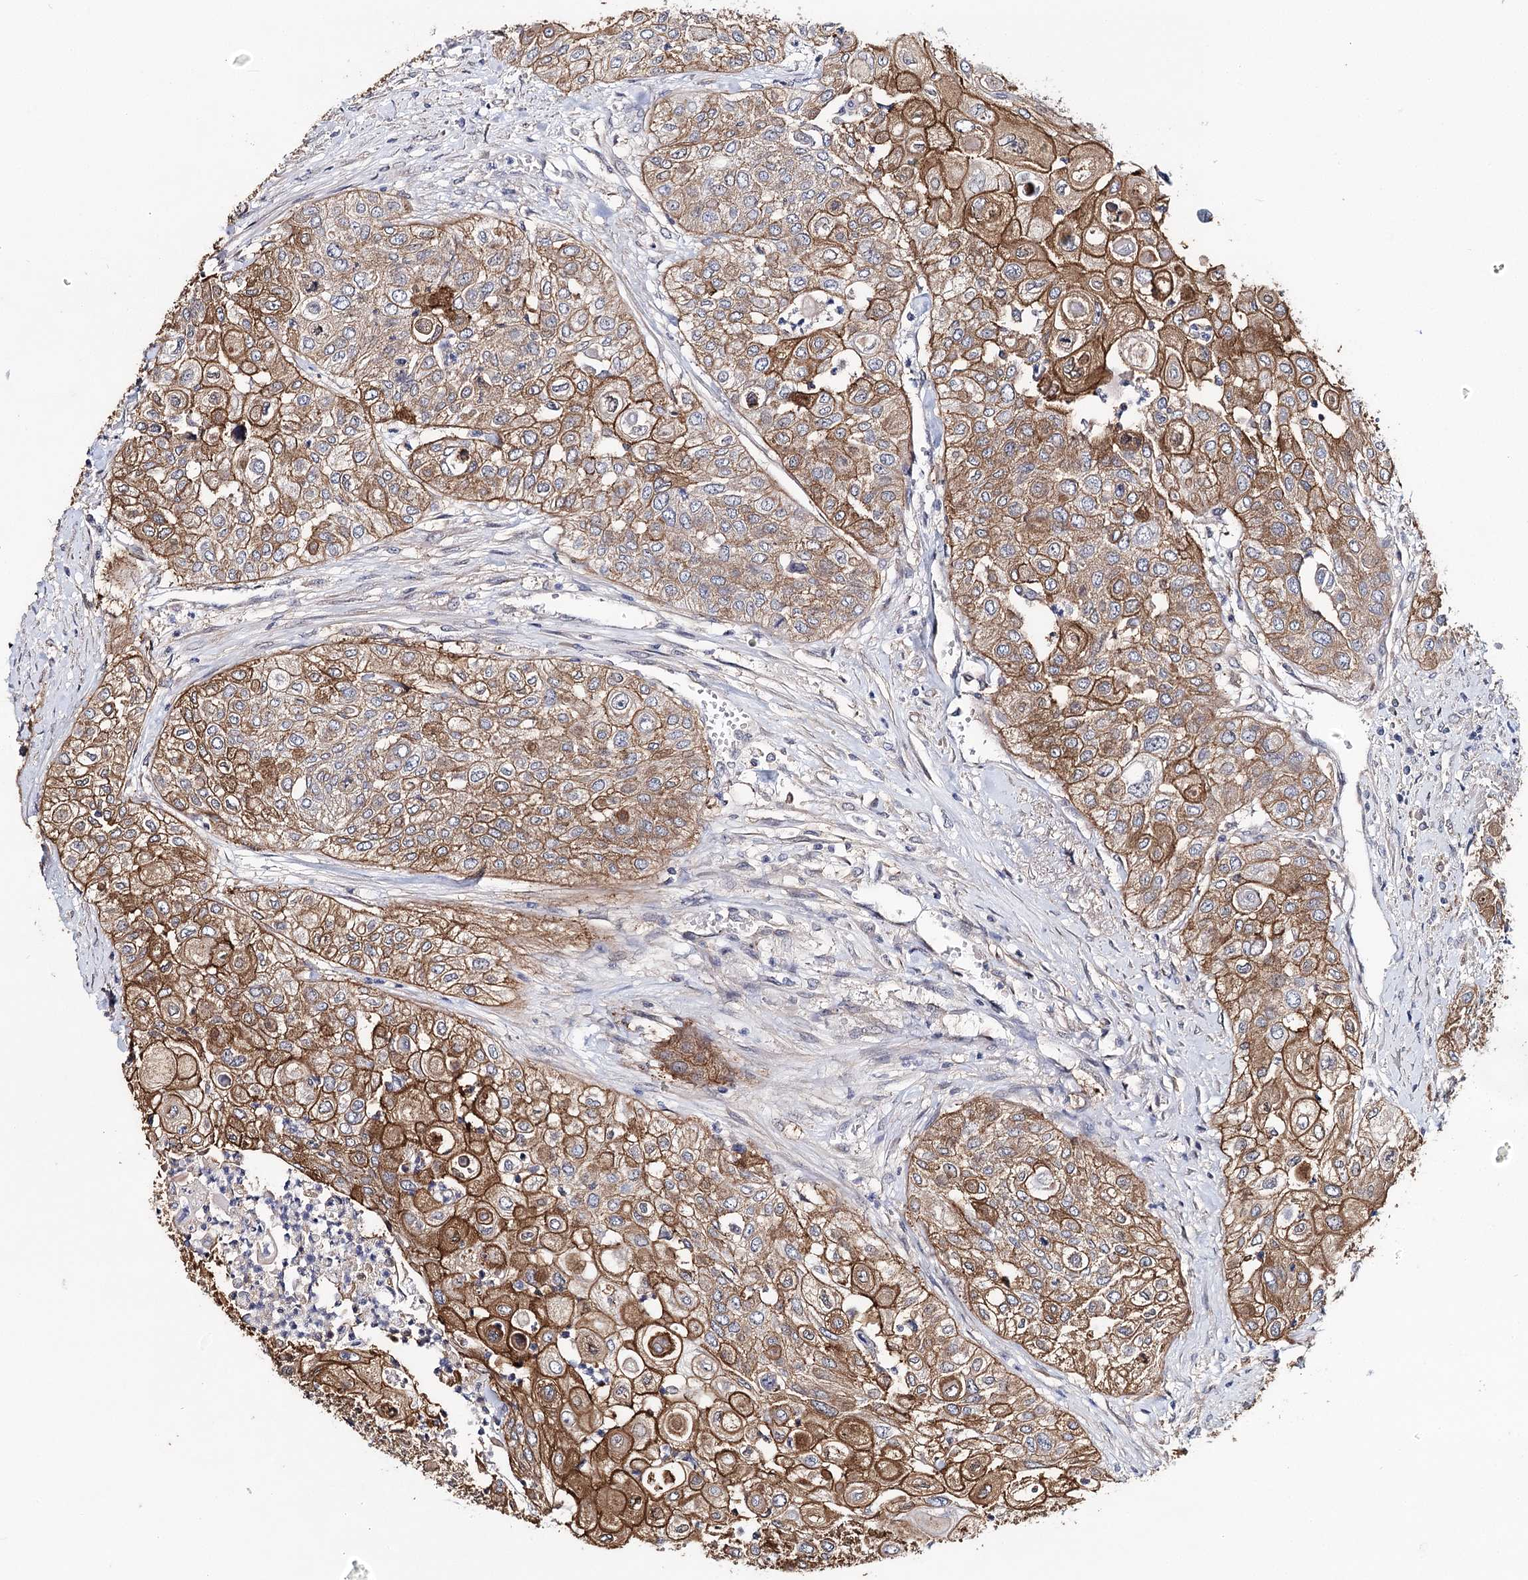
{"staining": {"intensity": "moderate", "quantity": ">75%", "location": "cytoplasmic/membranous"}, "tissue": "urothelial cancer", "cell_type": "Tumor cells", "image_type": "cancer", "snomed": [{"axis": "morphology", "description": "Urothelial carcinoma, High grade"}, {"axis": "topography", "description": "Urinary bladder"}], "caption": "Human urothelial cancer stained with a protein marker displays moderate staining in tumor cells.", "gene": "TMEM218", "patient": {"sex": "female", "age": 79}}